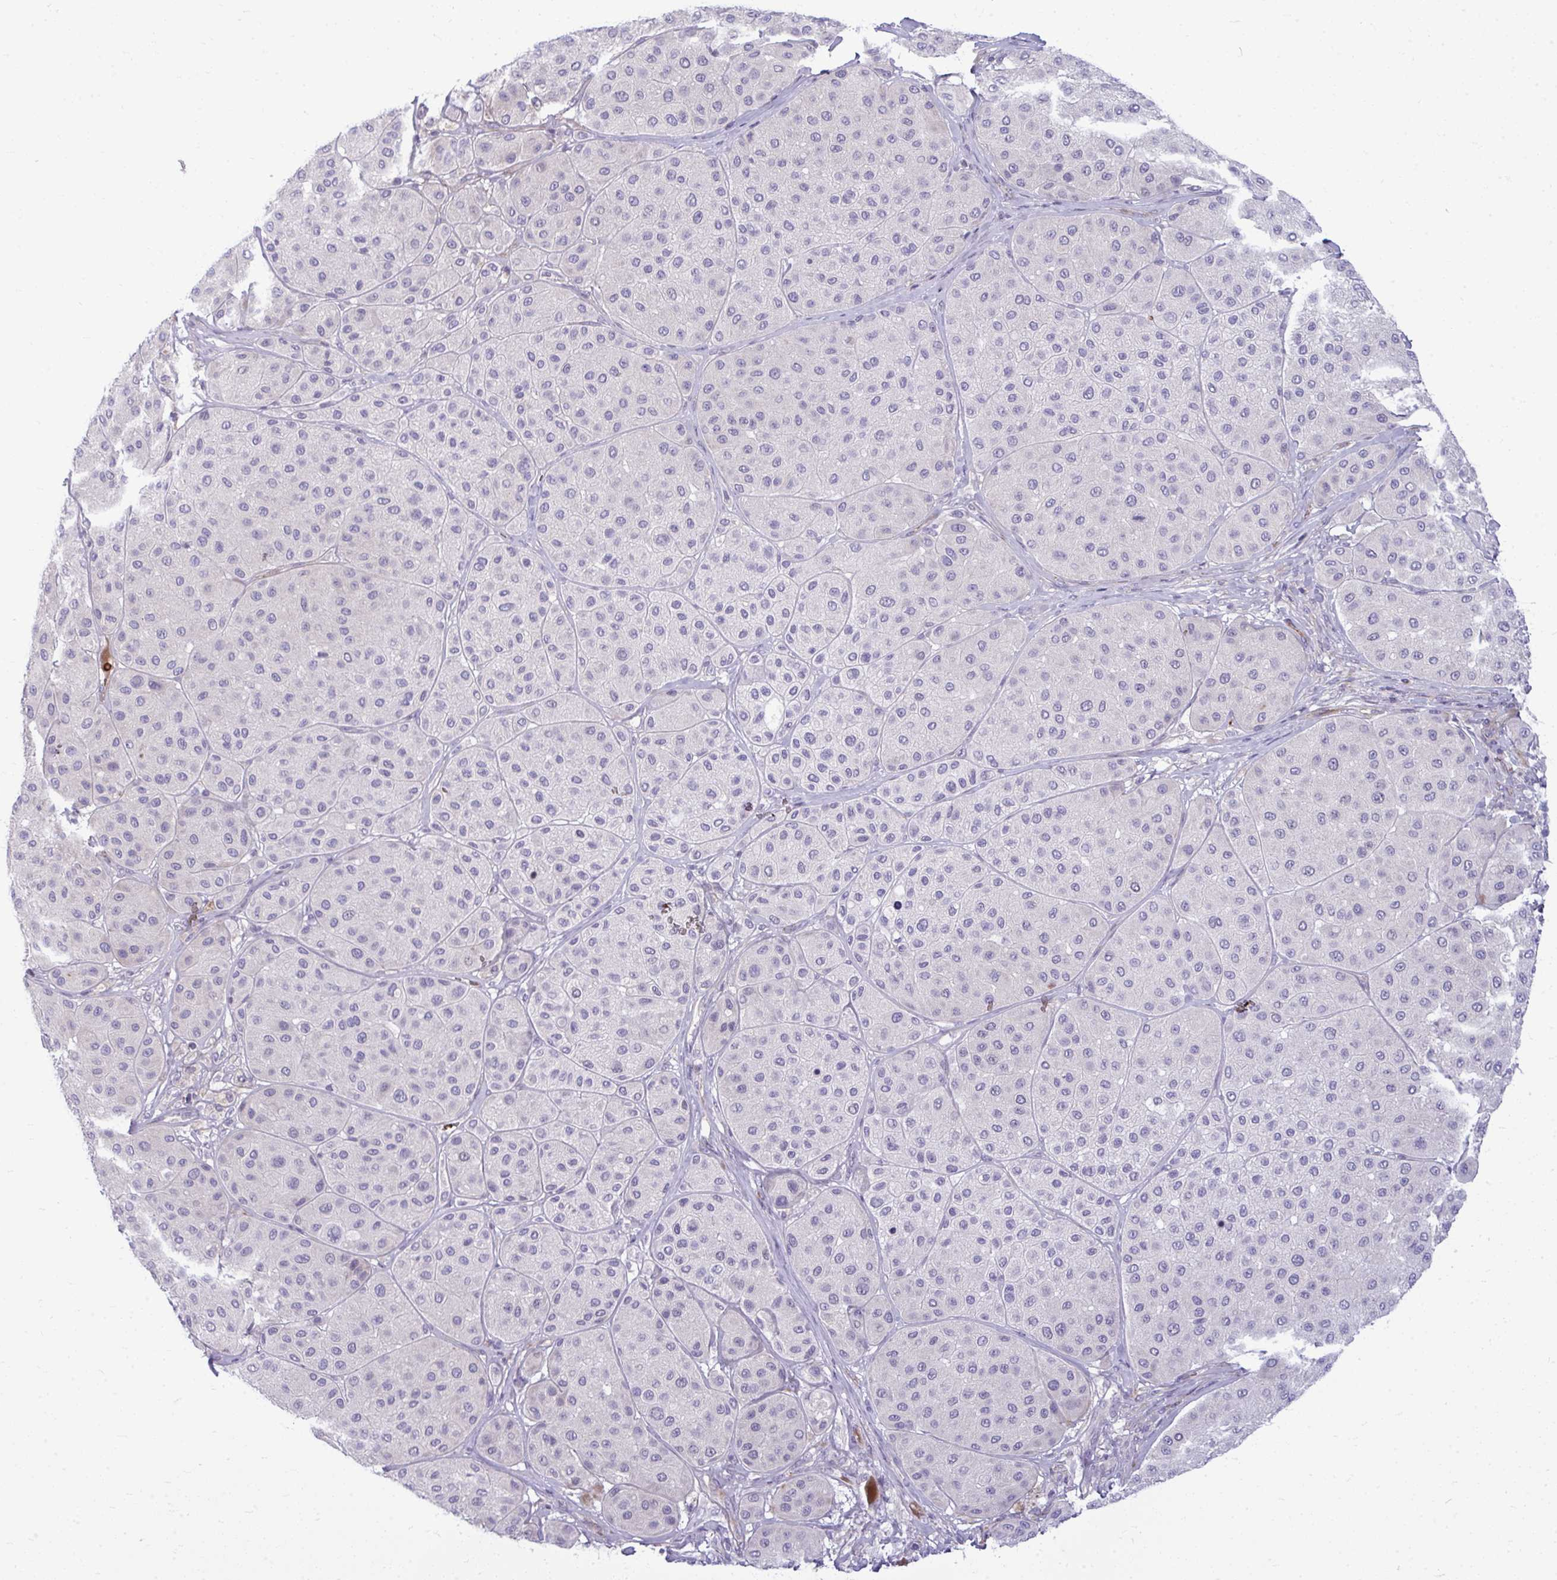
{"staining": {"intensity": "negative", "quantity": "none", "location": "none"}, "tissue": "melanoma", "cell_type": "Tumor cells", "image_type": "cancer", "snomed": [{"axis": "morphology", "description": "Malignant melanoma, Metastatic site"}, {"axis": "topography", "description": "Smooth muscle"}], "caption": "This is a image of IHC staining of melanoma, which shows no expression in tumor cells. Brightfield microscopy of immunohistochemistry (IHC) stained with DAB (brown) and hematoxylin (blue), captured at high magnification.", "gene": "SLC14A1", "patient": {"sex": "male", "age": 41}}